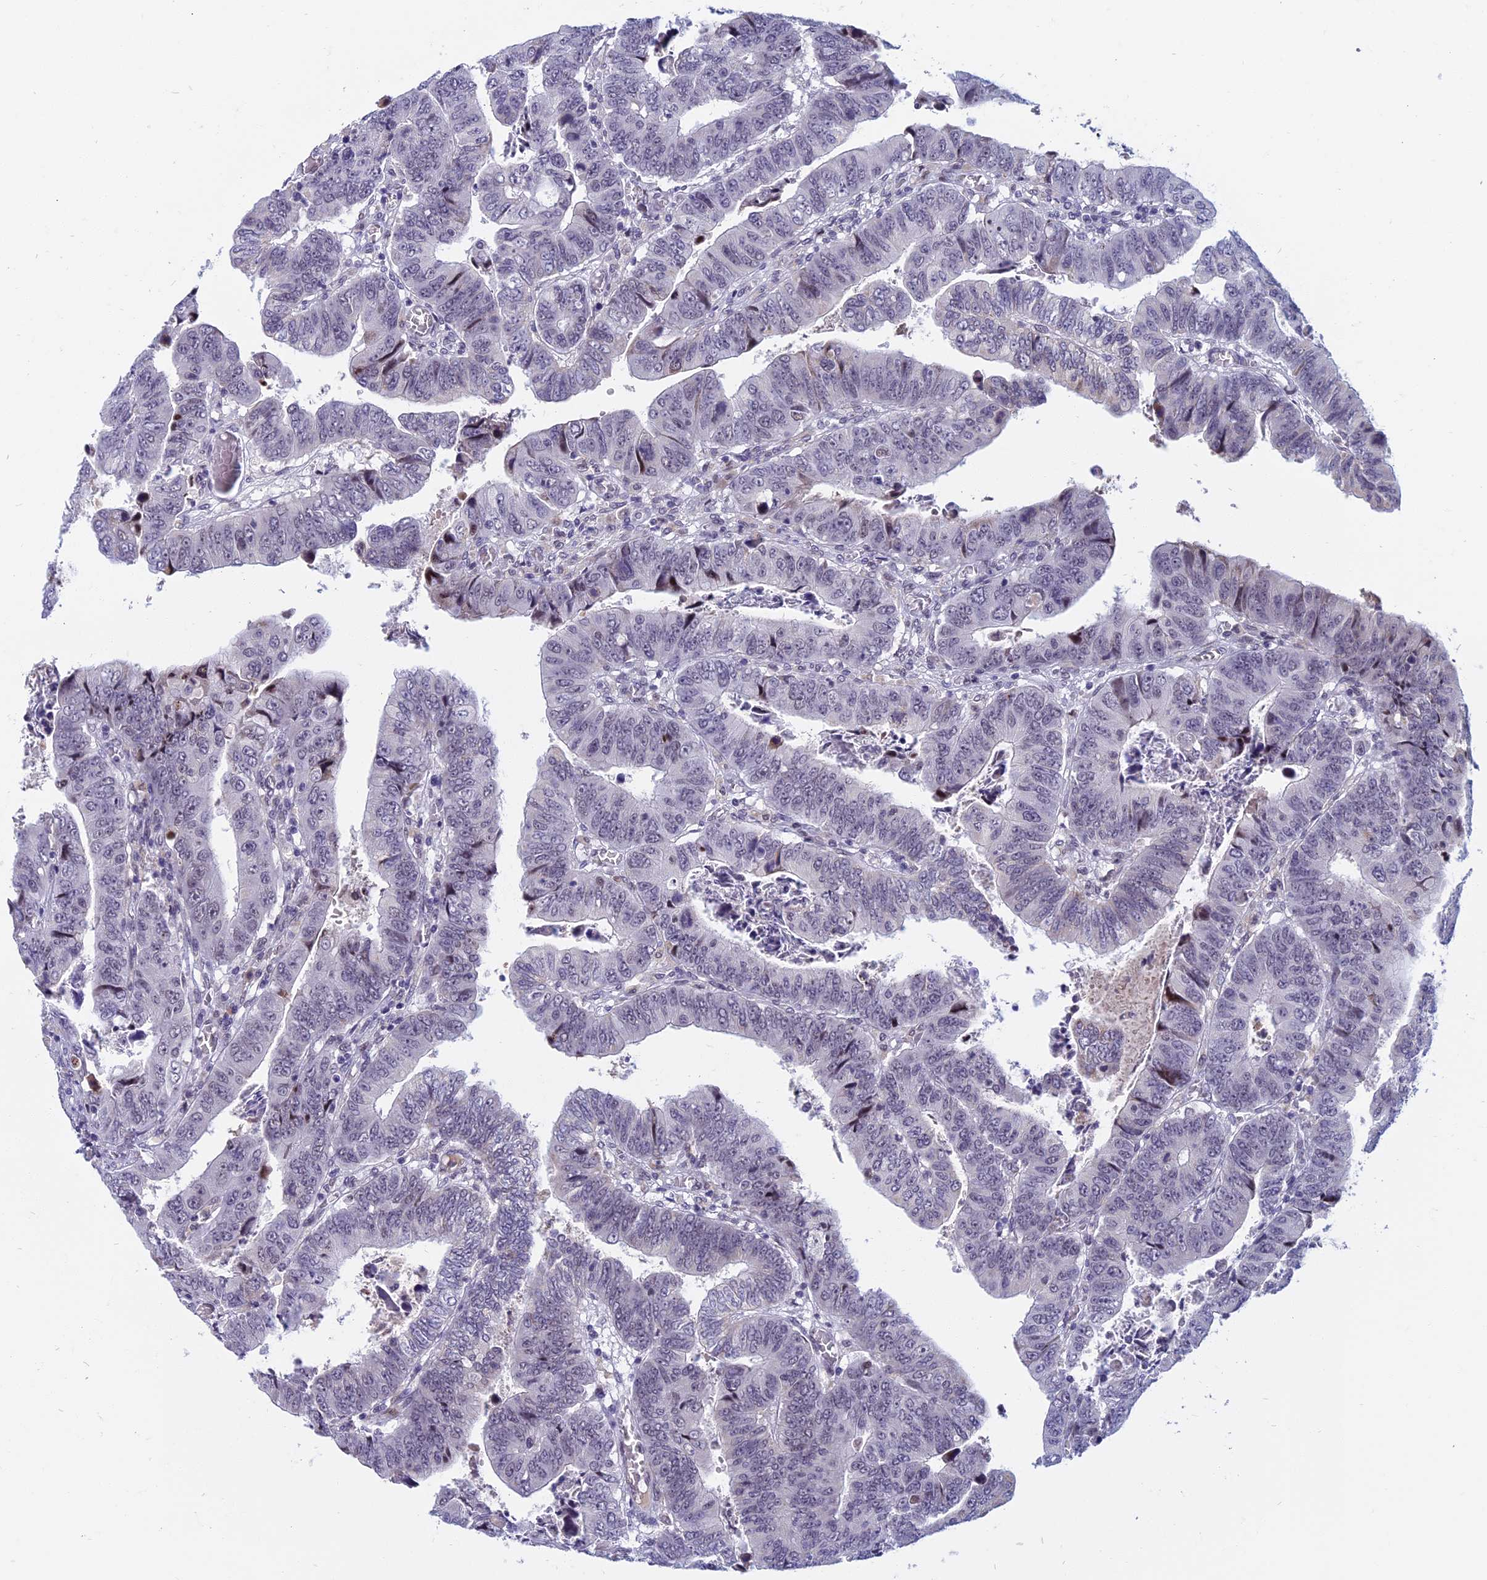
{"staining": {"intensity": "negative", "quantity": "none", "location": "none"}, "tissue": "colorectal cancer", "cell_type": "Tumor cells", "image_type": "cancer", "snomed": [{"axis": "morphology", "description": "Normal tissue, NOS"}, {"axis": "morphology", "description": "Adenocarcinoma, NOS"}, {"axis": "topography", "description": "Rectum"}], "caption": "The immunohistochemistry (IHC) micrograph has no significant positivity in tumor cells of adenocarcinoma (colorectal) tissue. The staining is performed using DAB (3,3'-diaminobenzidine) brown chromogen with nuclei counter-stained in using hematoxylin.", "gene": "CDC7", "patient": {"sex": "female", "age": 65}}